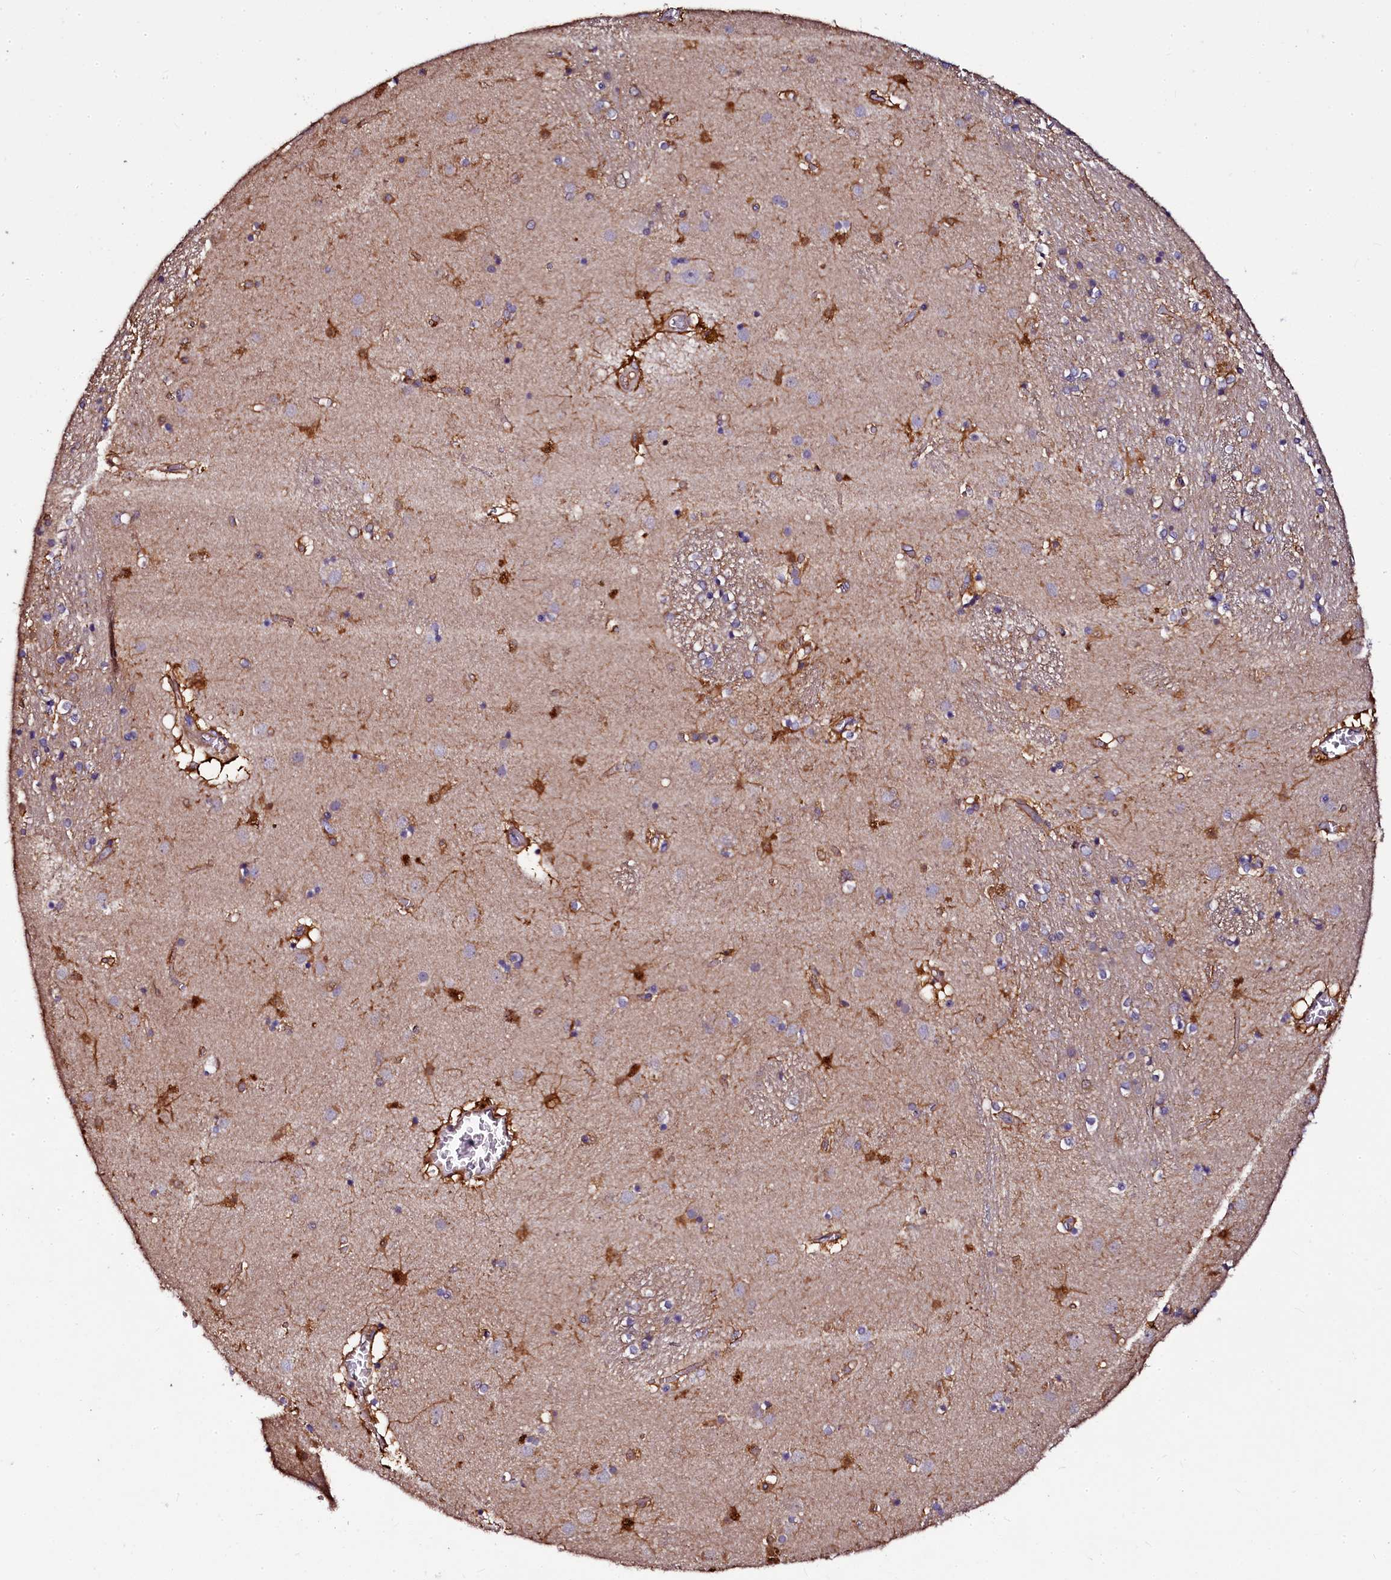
{"staining": {"intensity": "moderate", "quantity": "<25%", "location": "cytoplasmic/membranous"}, "tissue": "caudate", "cell_type": "Glial cells", "image_type": "normal", "snomed": [{"axis": "morphology", "description": "Normal tissue, NOS"}, {"axis": "topography", "description": "Lateral ventricle wall"}], "caption": "A brown stain shows moderate cytoplasmic/membranous positivity of a protein in glial cells of benign human caudate.", "gene": "APPL2", "patient": {"sex": "male", "age": 70}}